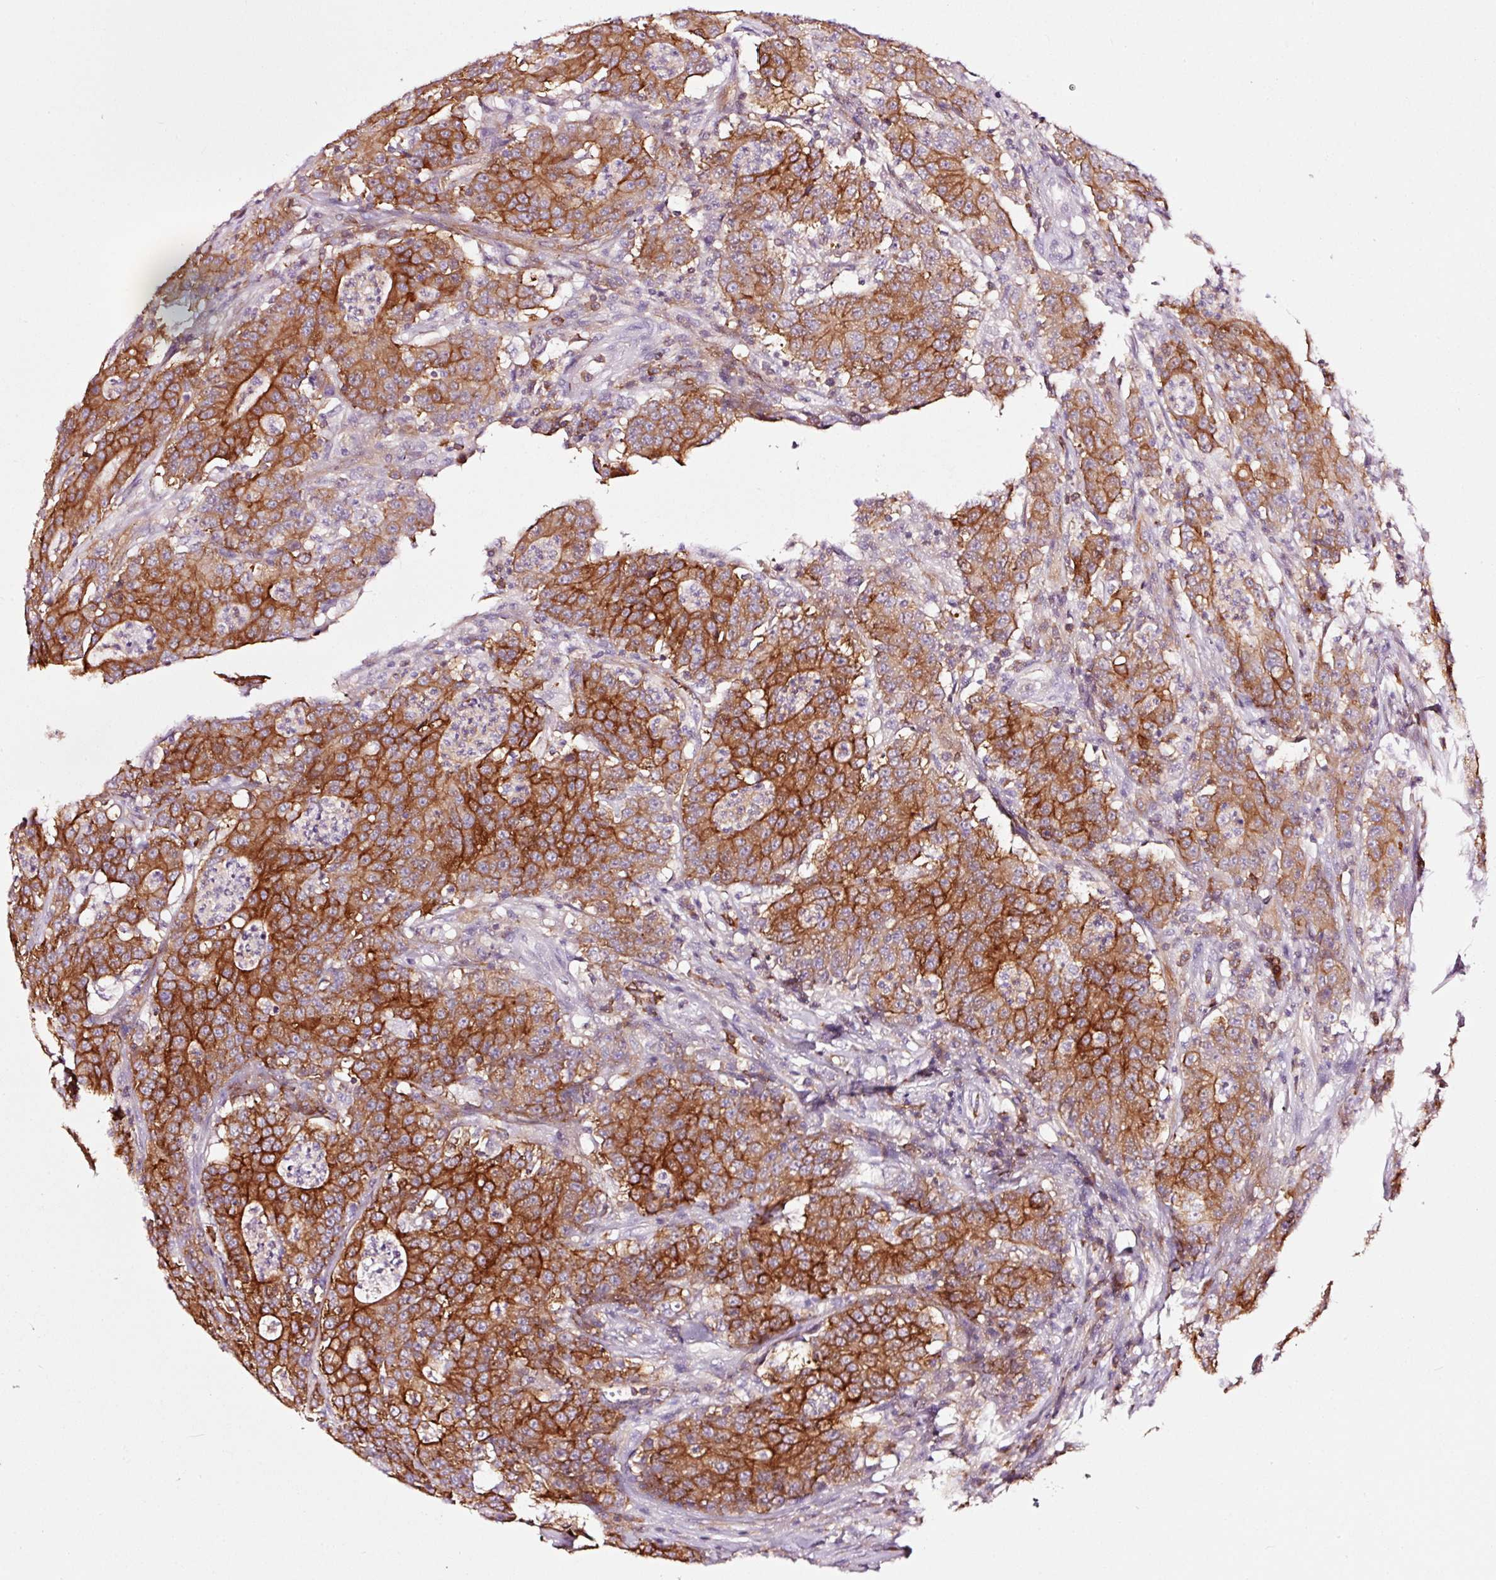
{"staining": {"intensity": "strong", "quantity": ">75%", "location": "cytoplasmic/membranous"}, "tissue": "colorectal cancer", "cell_type": "Tumor cells", "image_type": "cancer", "snomed": [{"axis": "morphology", "description": "Adenocarcinoma, NOS"}, {"axis": "topography", "description": "Colon"}], "caption": "About >75% of tumor cells in human colorectal cancer (adenocarcinoma) show strong cytoplasmic/membranous protein staining as visualized by brown immunohistochemical staining.", "gene": "ADD3", "patient": {"sex": "male", "age": 83}}